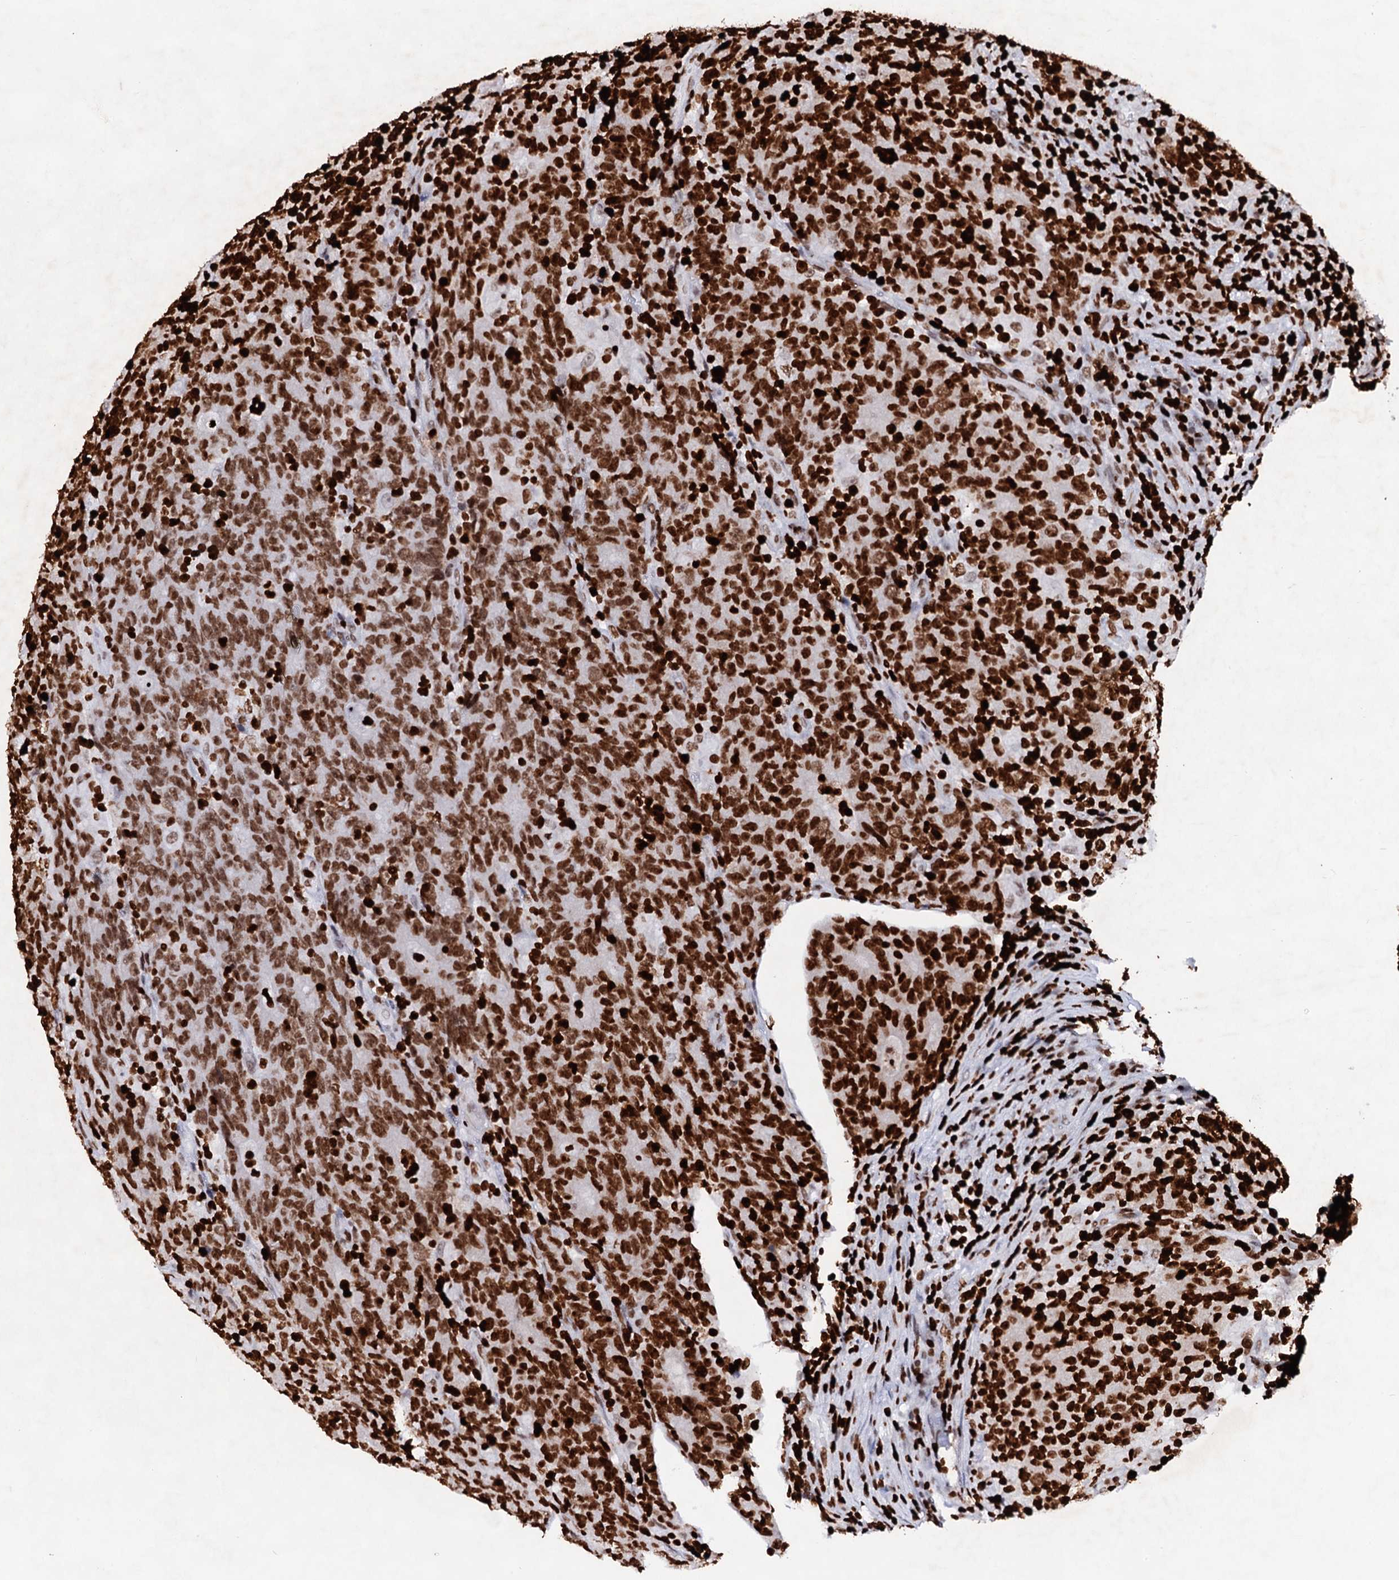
{"staining": {"intensity": "strong", "quantity": ">75%", "location": "nuclear"}, "tissue": "colorectal cancer", "cell_type": "Tumor cells", "image_type": "cancer", "snomed": [{"axis": "morphology", "description": "Adenocarcinoma, NOS"}, {"axis": "topography", "description": "Colon"}], "caption": "Immunohistochemical staining of adenocarcinoma (colorectal) reveals high levels of strong nuclear expression in about >75% of tumor cells. (DAB (3,3'-diaminobenzidine) = brown stain, brightfield microscopy at high magnification).", "gene": "HMGB2", "patient": {"sex": "female", "age": 75}}